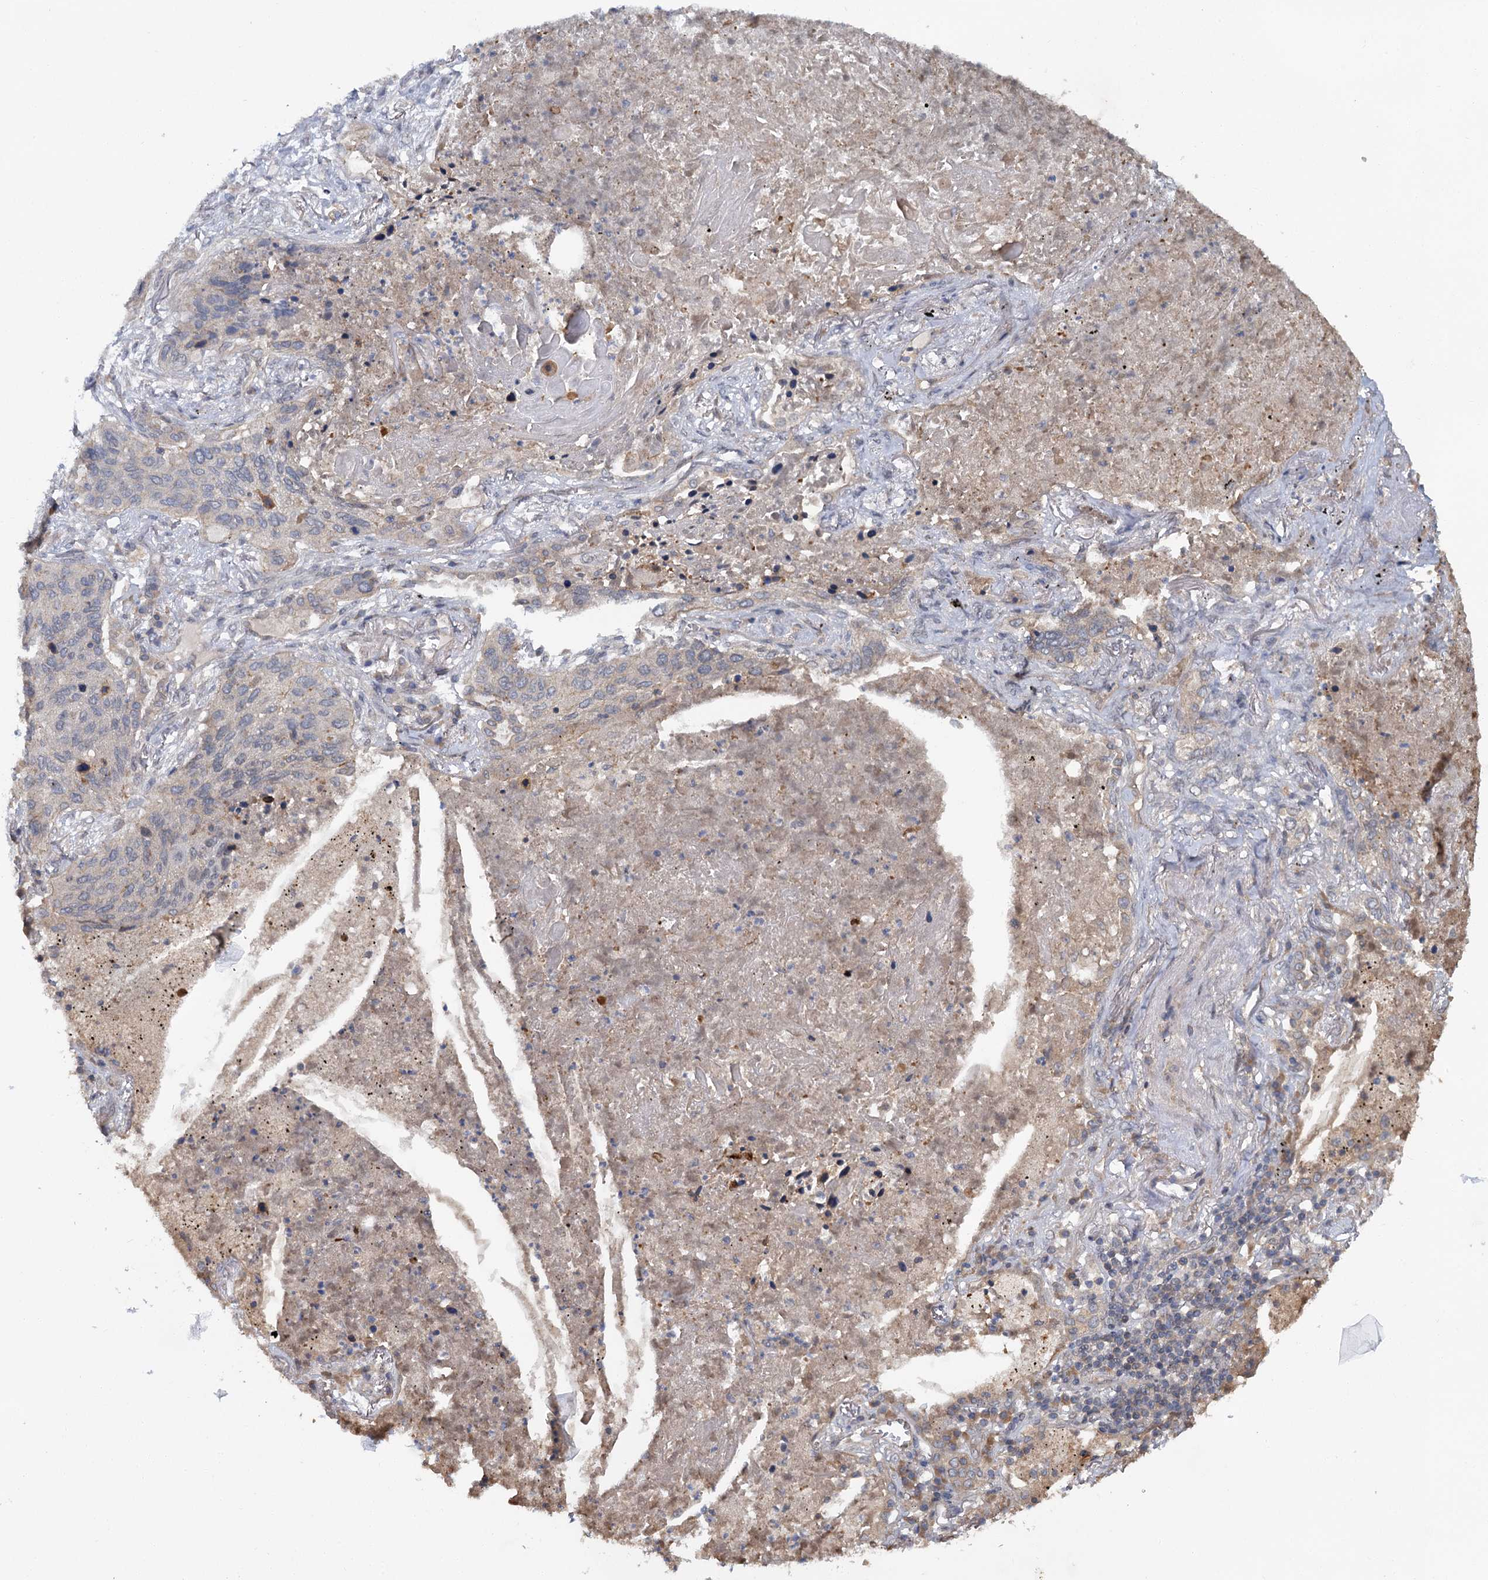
{"staining": {"intensity": "negative", "quantity": "none", "location": "none"}, "tissue": "lung cancer", "cell_type": "Tumor cells", "image_type": "cancer", "snomed": [{"axis": "morphology", "description": "Squamous cell carcinoma, NOS"}, {"axis": "topography", "description": "Lung"}], "caption": "Histopathology image shows no protein staining in tumor cells of squamous cell carcinoma (lung) tissue.", "gene": "ZNF324", "patient": {"sex": "female", "age": 63}}